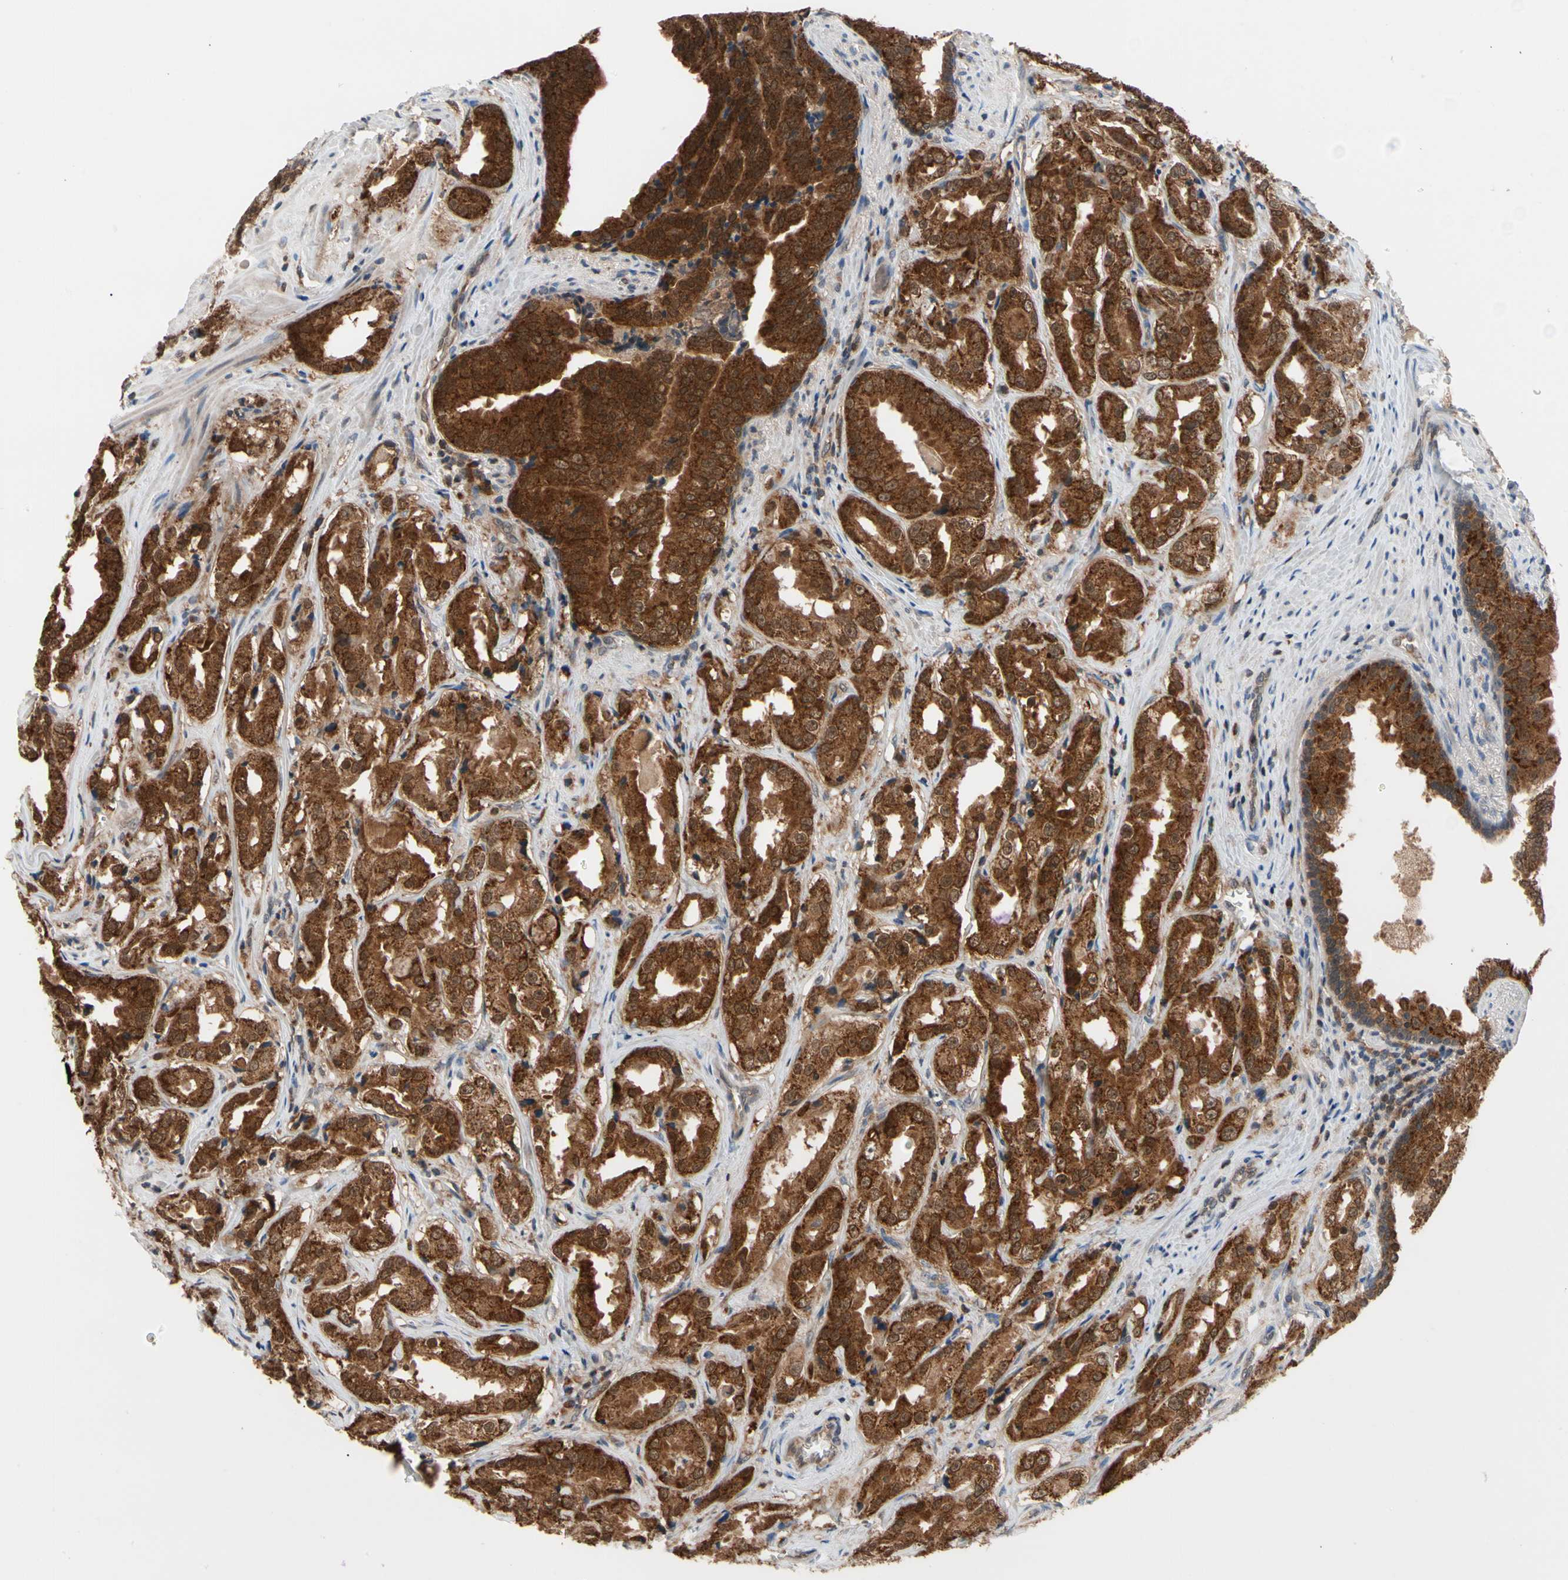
{"staining": {"intensity": "strong", "quantity": ">75%", "location": "cytoplasmic/membranous"}, "tissue": "prostate cancer", "cell_type": "Tumor cells", "image_type": "cancer", "snomed": [{"axis": "morphology", "description": "Adenocarcinoma, High grade"}, {"axis": "topography", "description": "Prostate"}], "caption": "Prostate cancer stained with DAB (3,3'-diaminobenzidine) immunohistochemistry (IHC) reveals high levels of strong cytoplasmic/membranous positivity in approximately >75% of tumor cells. (DAB IHC with brightfield microscopy, high magnification).", "gene": "MTHFS", "patient": {"sex": "male", "age": 73}}